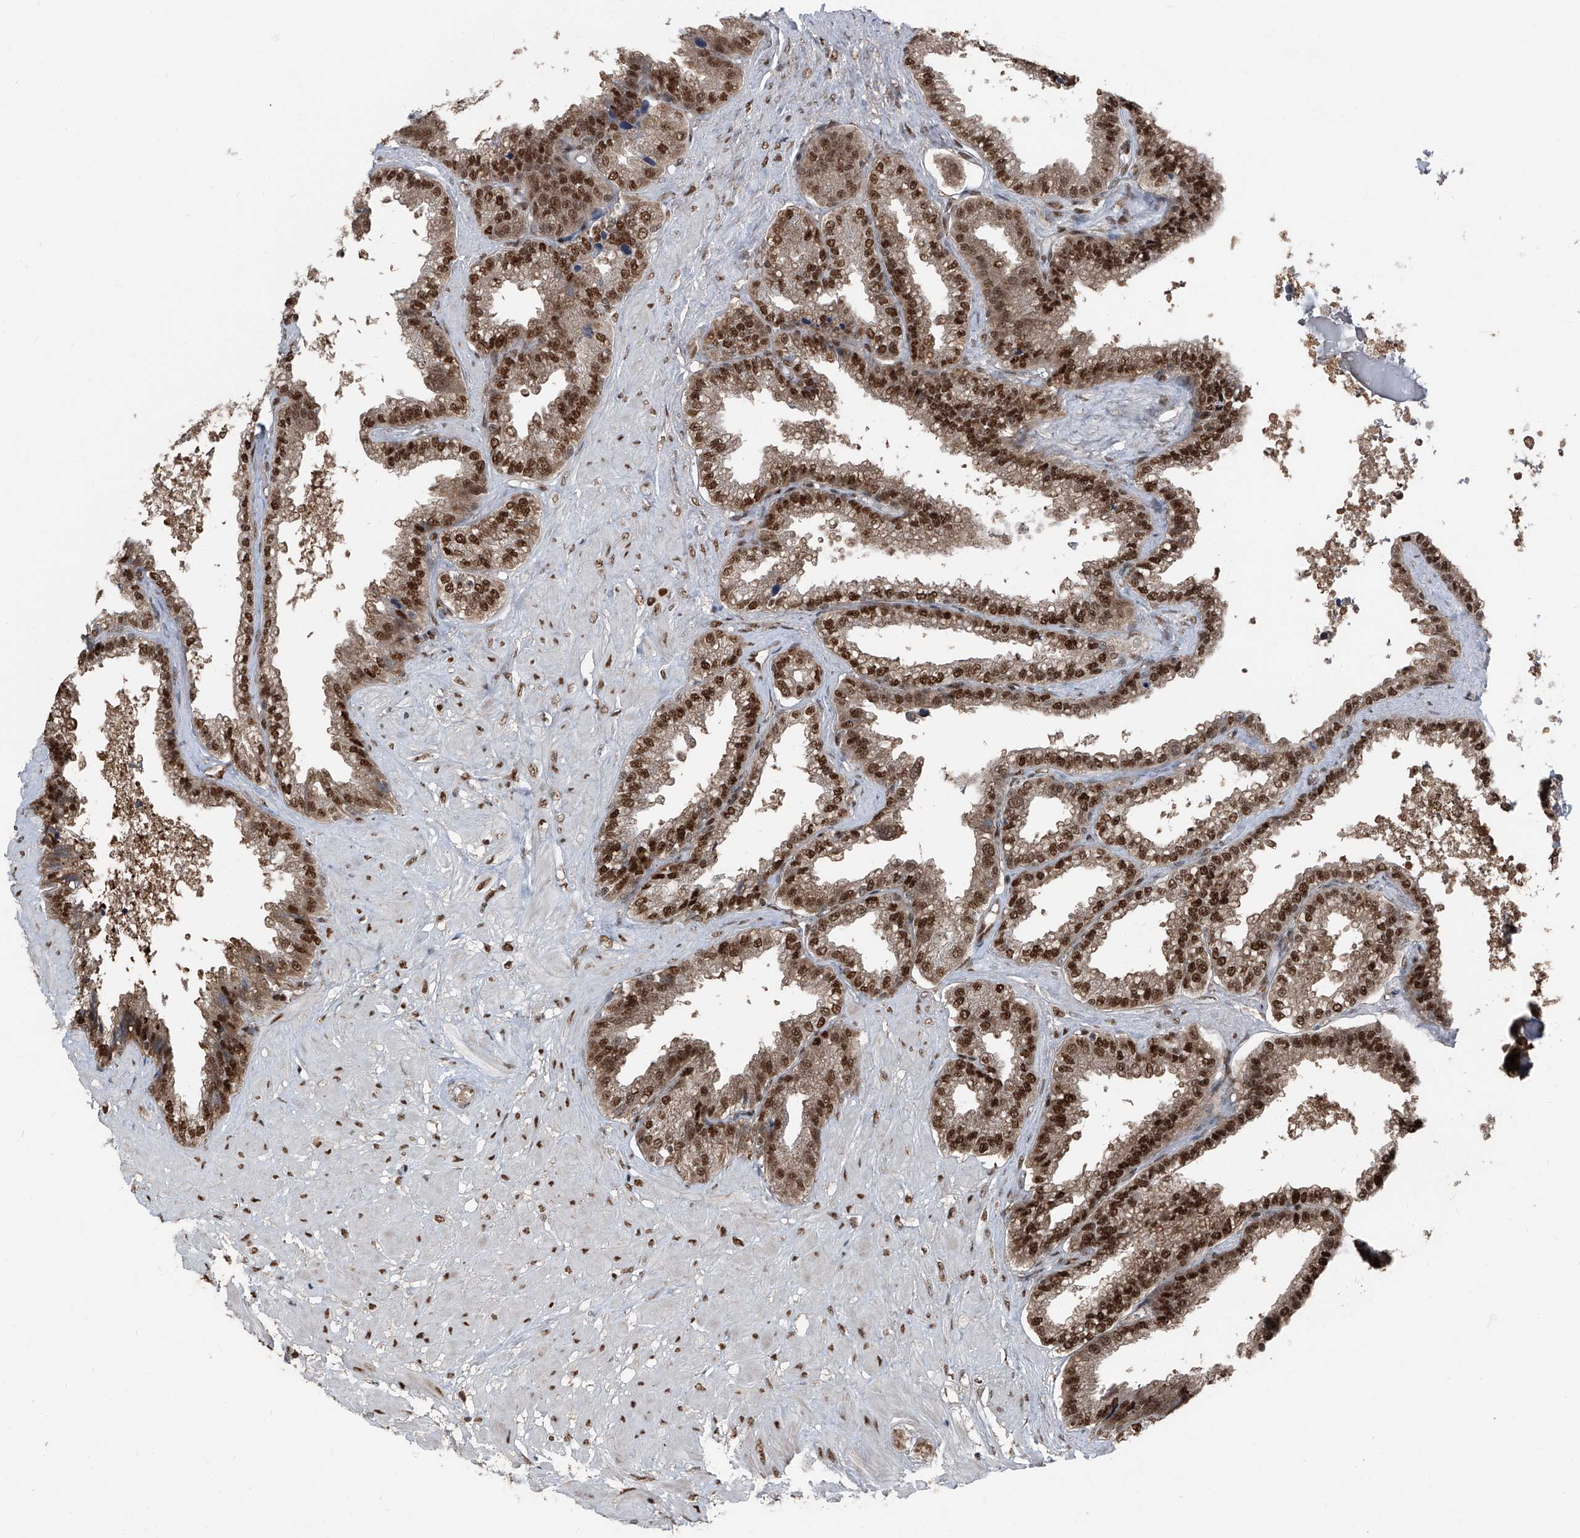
{"staining": {"intensity": "strong", "quantity": ">75%", "location": "nuclear"}, "tissue": "seminal vesicle", "cell_type": "Glandular cells", "image_type": "normal", "snomed": [{"axis": "morphology", "description": "Normal tissue, NOS"}, {"axis": "topography", "description": "Seminal veicle"}], "caption": "The histopathology image exhibits staining of benign seminal vesicle, revealing strong nuclear protein positivity (brown color) within glandular cells.", "gene": "FKBP5", "patient": {"sex": "male", "age": 46}}